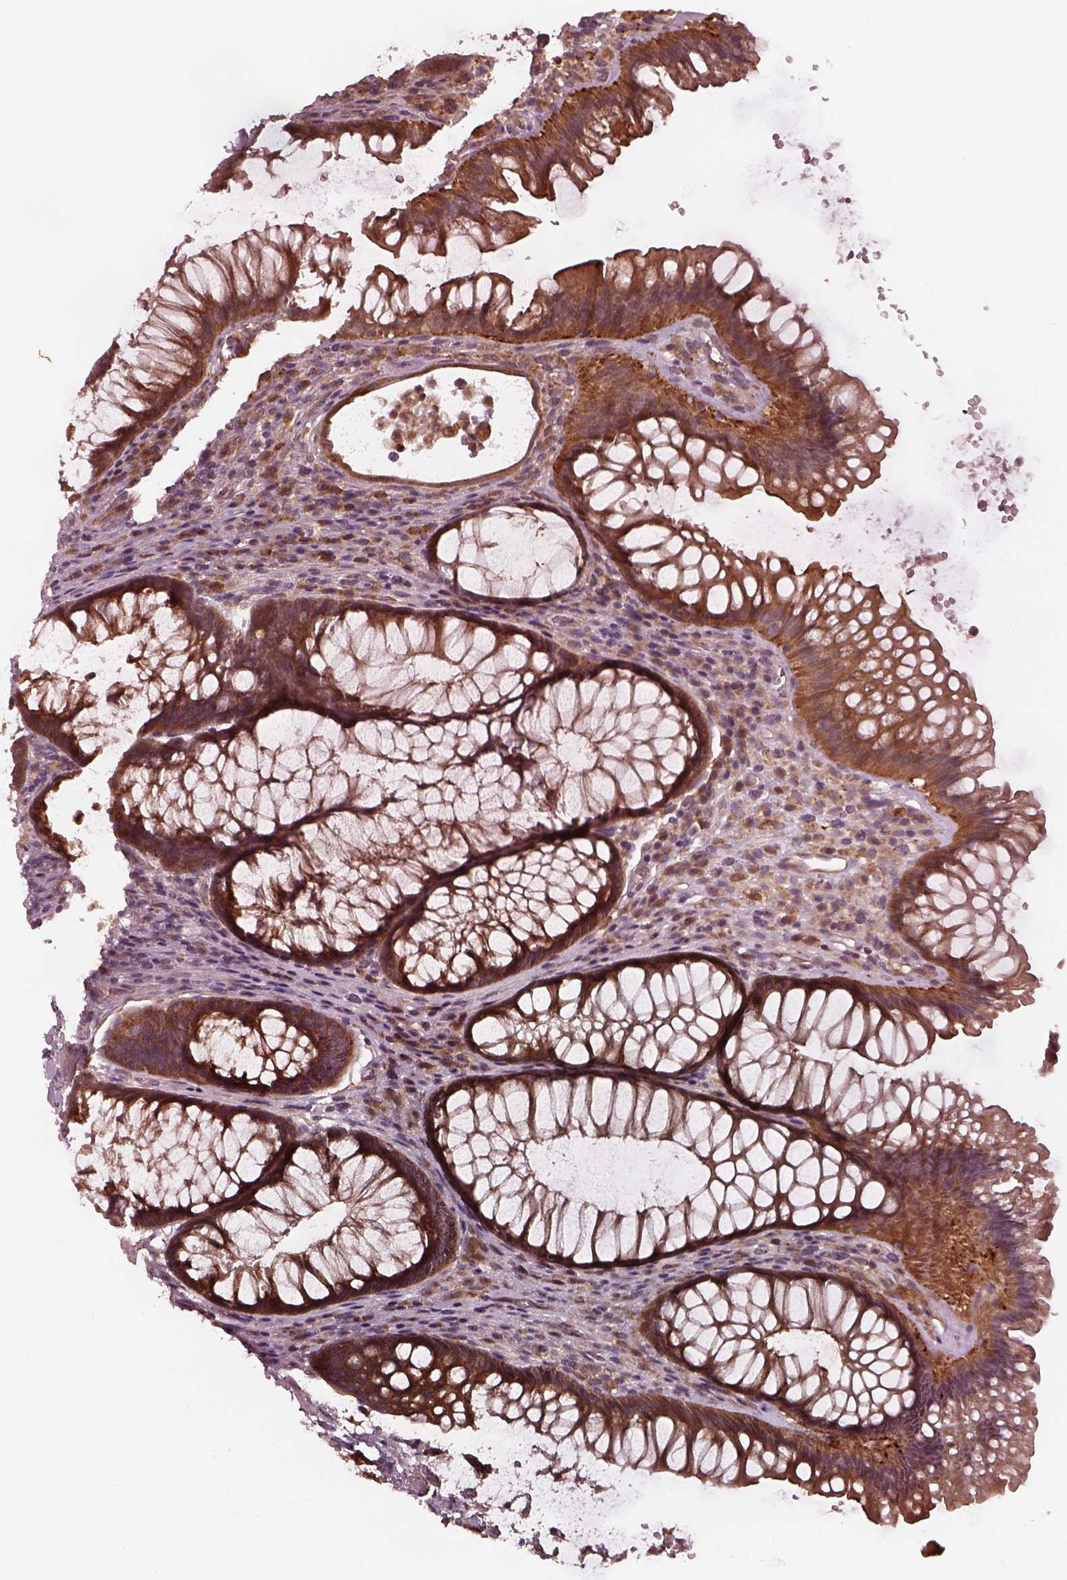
{"staining": {"intensity": "strong", "quantity": "25%-75%", "location": "cytoplasmic/membranous"}, "tissue": "rectum", "cell_type": "Glandular cells", "image_type": "normal", "snomed": [{"axis": "morphology", "description": "Normal tissue, NOS"}, {"axis": "topography", "description": "Smooth muscle"}, {"axis": "topography", "description": "Rectum"}], "caption": "Immunohistochemistry (DAB) staining of unremarkable rectum reveals strong cytoplasmic/membranous protein positivity in approximately 25%-75% of glandular cells. The staining is performed using DAB (3,3'-diaminobenzidine) brown chromogen to label protein expression. The nuclei are counter-stained blue using hematoxylin.", "gene": "FAF2", "patient": {"sex": "male", "age": 53}}